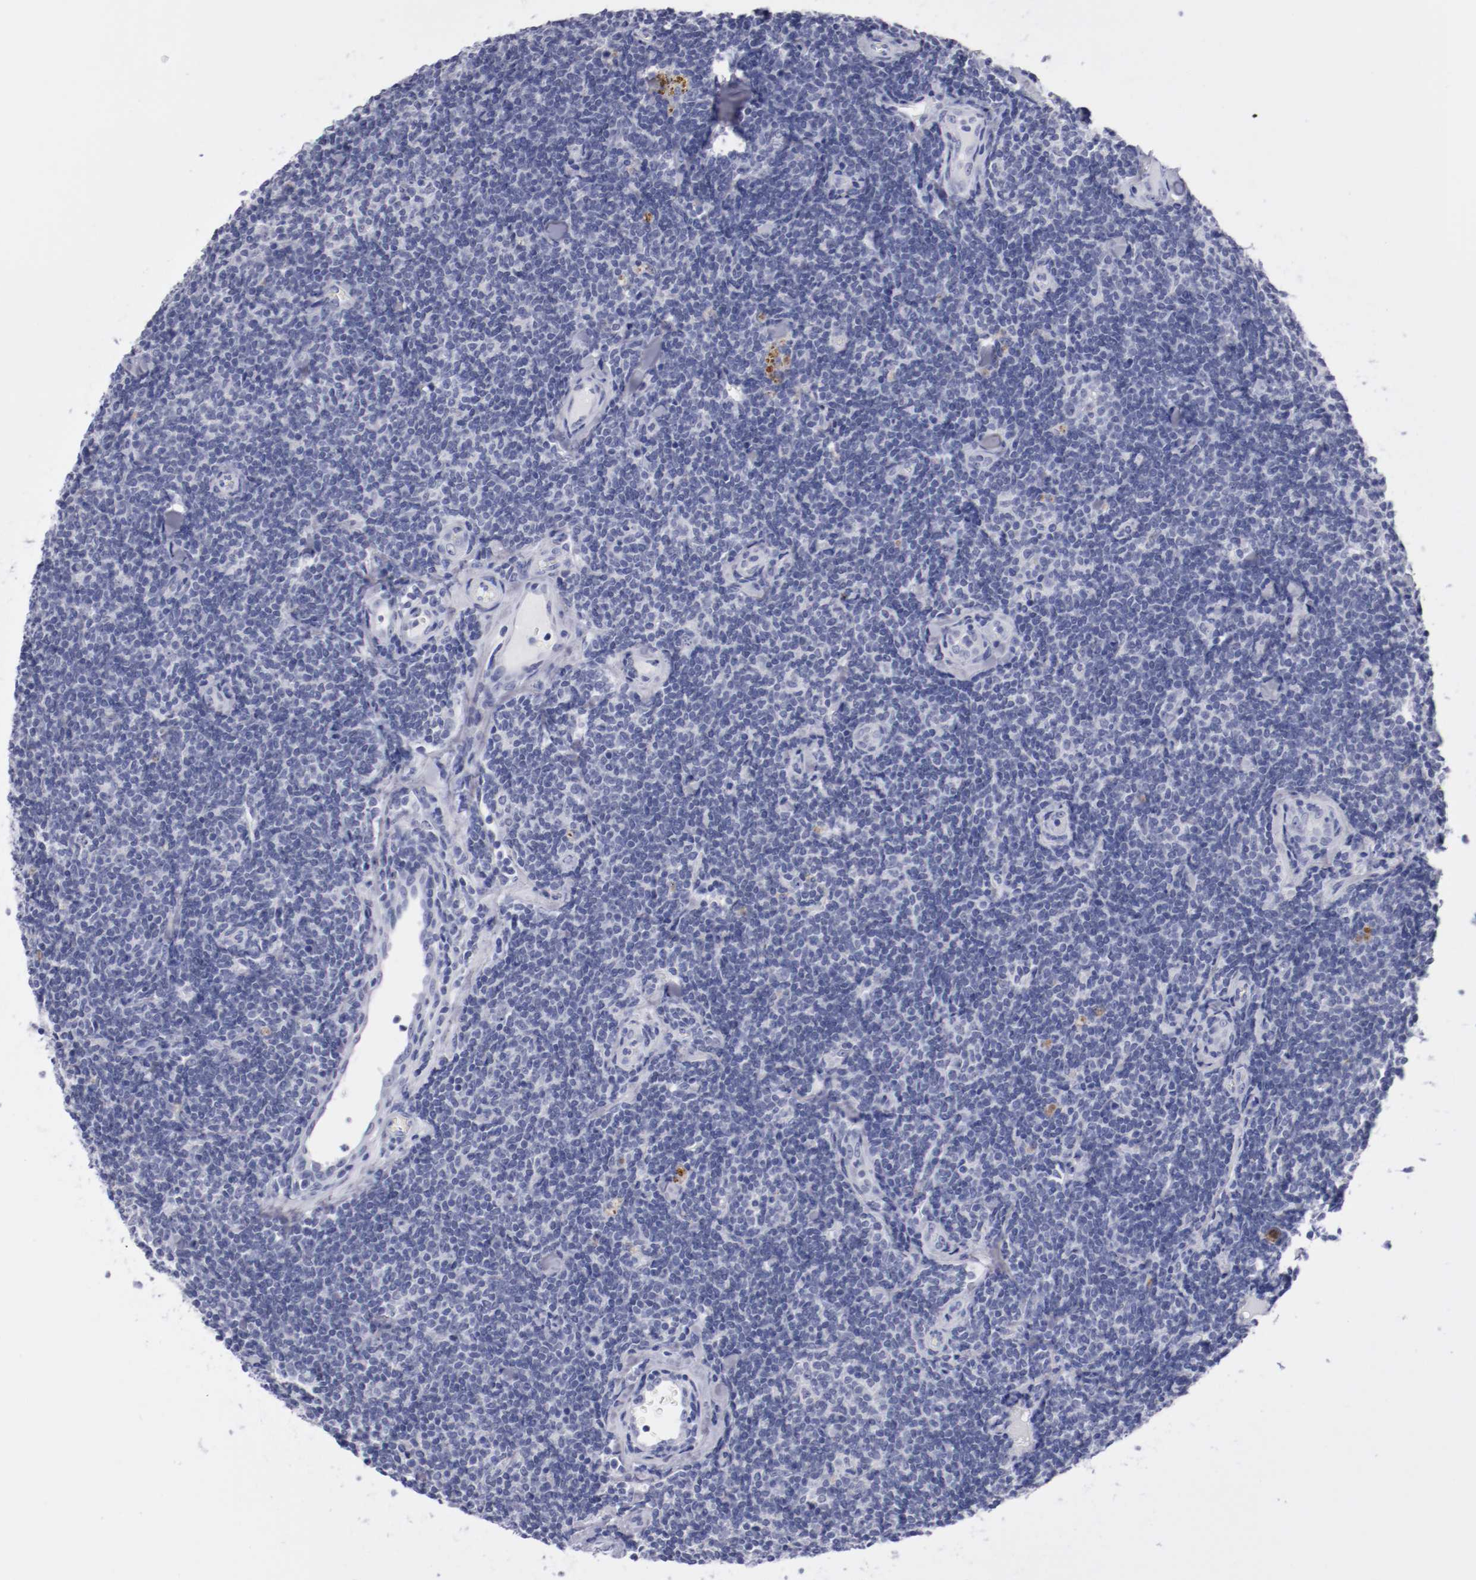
{"staining": {"intensity": "negative", "quantity": "none", "location": "none"}, "tissue": "lymphoma", "cell_type": "Tumor cells", "image_type": "cancer", "snomed": [{"axis": "morphology", "description": "Malignant lymphoma, non-Hodgkin's type, Low grade"}, {"axis": "topography", "description": "Lymph node"}], "caption": "High magnification brightfield microscopy of malignant lymphoma, non-Hodgkin's type (low-grade) stained with DAB (3,3'-diaminobenzidine) (brown) and counterstained with hematoxylin (blue): tumor cells show no significant staining. (DAB immunohistochemistry visualized using brightfield microscopy, high magnification).", "gene": "HNF1B", "patient": {"sex": "female", "age": 56}}